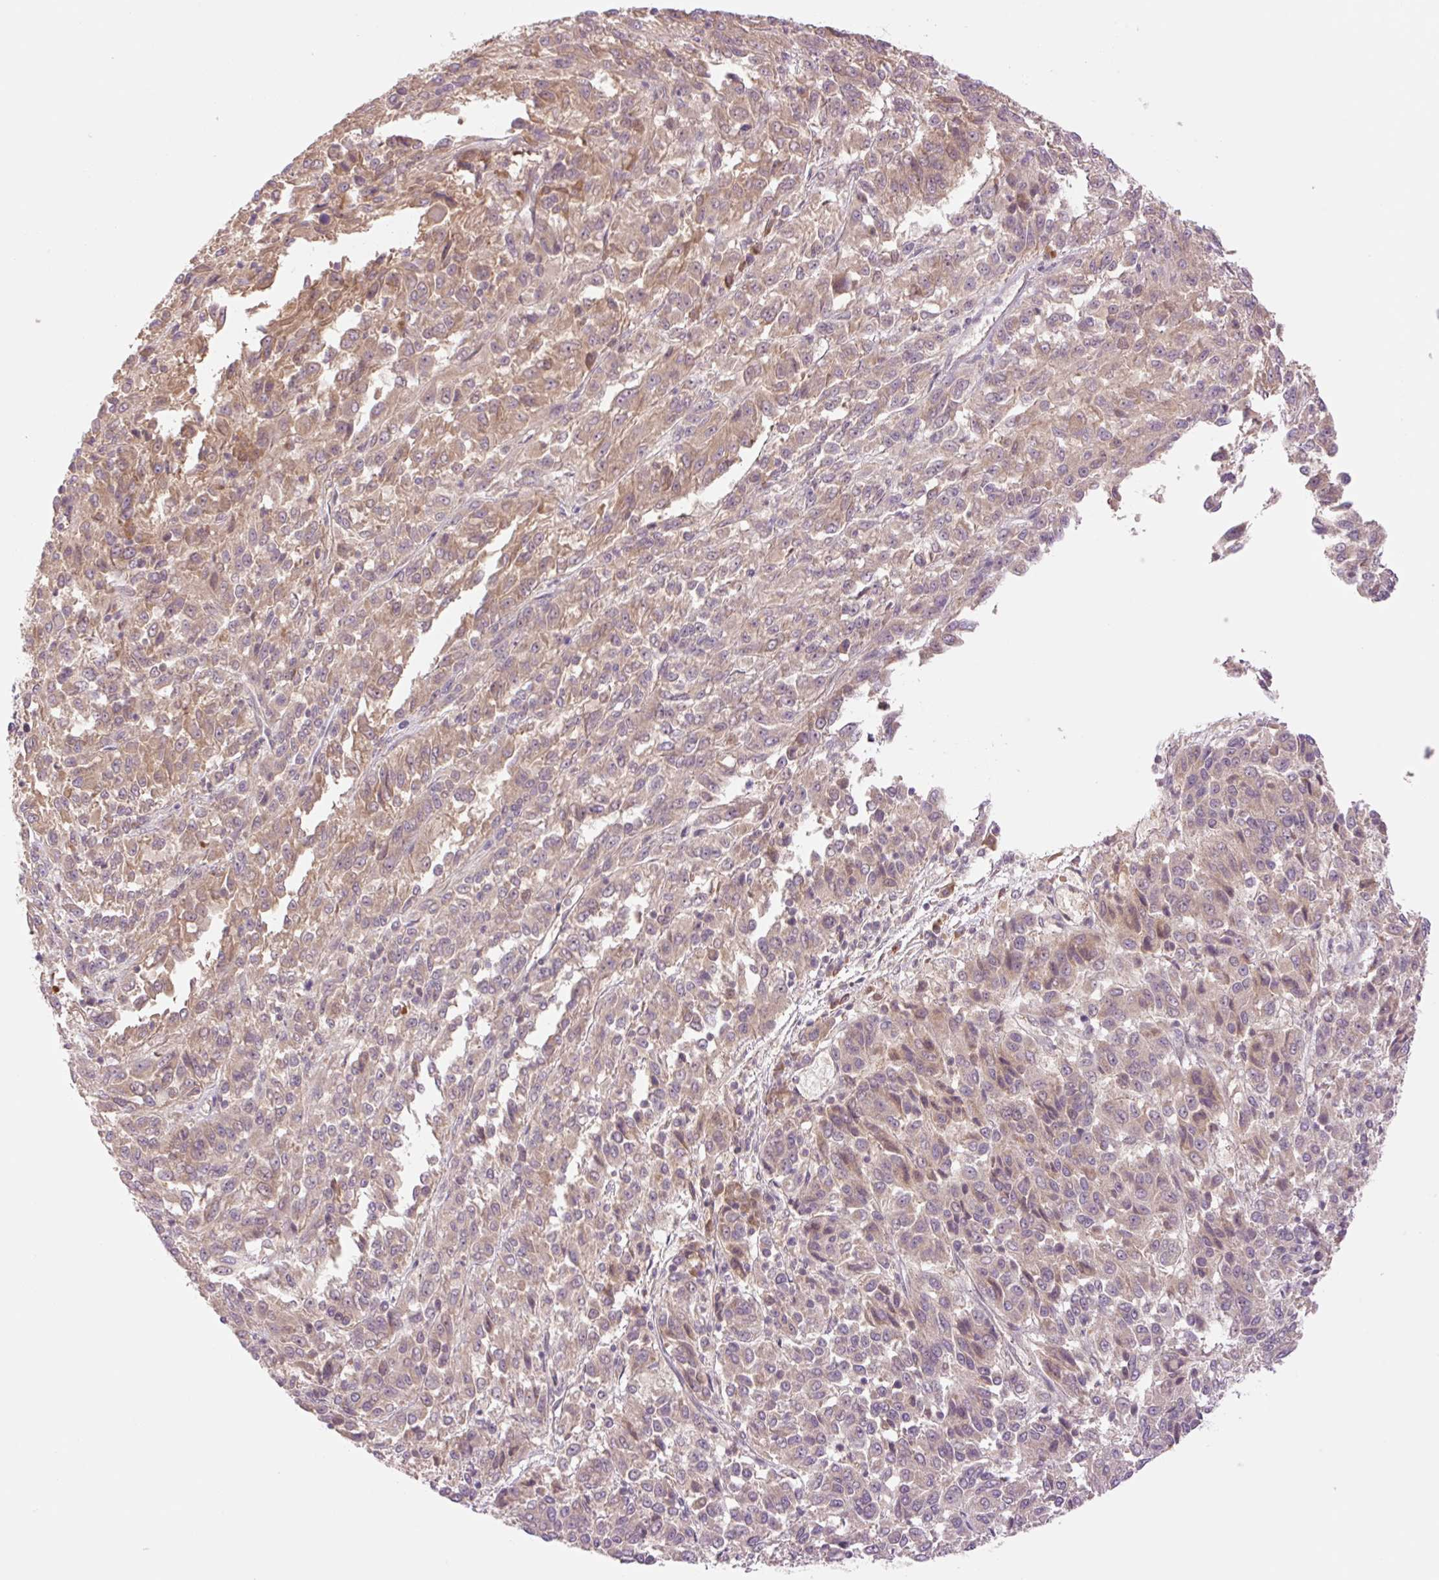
{"staining": {"intensity": "weak", "quantity": "25%-75%", "location": "cytoplasmic/membranous"}, "tissue": "melanoma", "cell_type": "Tumor cells", "image_type": "cancer", "snomed": [{"axis": "morphology", "description": "Malignant melanoma, Metastatic site"}, {"axis": "topography", "description": "Lung"}], "caption": "Immunohistochemistry micrograph of malignant melanoma (metastatic site) stained for a protein (brown), which reveals low levels of weak cytoplasmic/membranous positivity in about 25%-75% of tumor cells.", "gene": "YJU2B", "patient": {"sex": "male", "age": 64}}